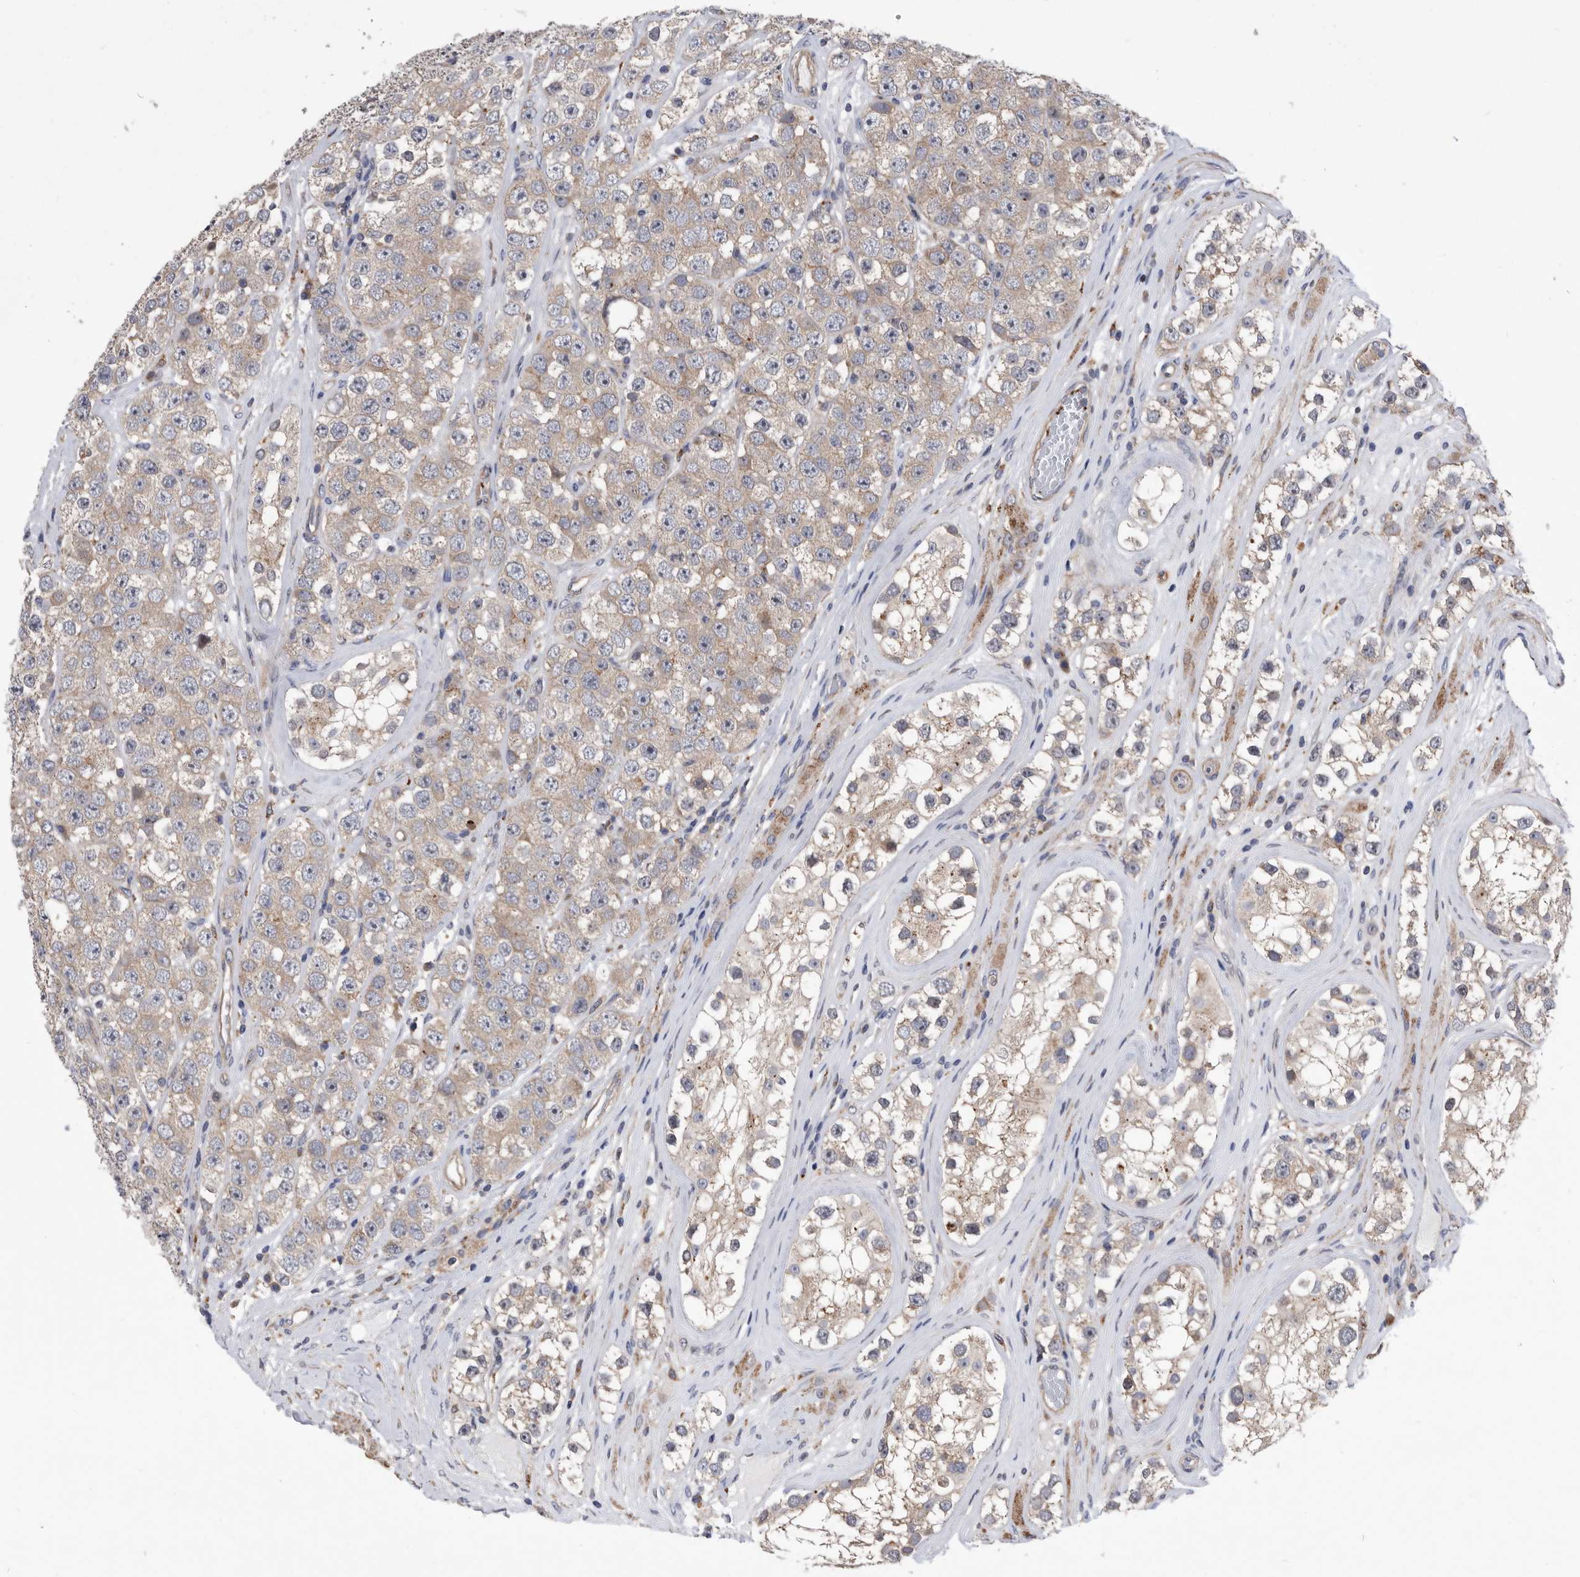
{"staining": {"intensity": "weak", "quantity": ">75%", "location": "cytoplasmic/membranous"}, "tissue": "testis cancer", "cell_type": "Tumor cells", "image_type": "cancer", "snomed": [{"axis": "morphology", "description": "Seminoma, NOS"}, {"axis": "topography", "description": "Testis"}], "caption": "Human testis cancer stained for a protein (brown) reveals weak cytoplasmic/membranous positive expression in about >75% of tumor cells.", "gene": "BAIAP3", "patient": {"sex": "male", "age": 28}}